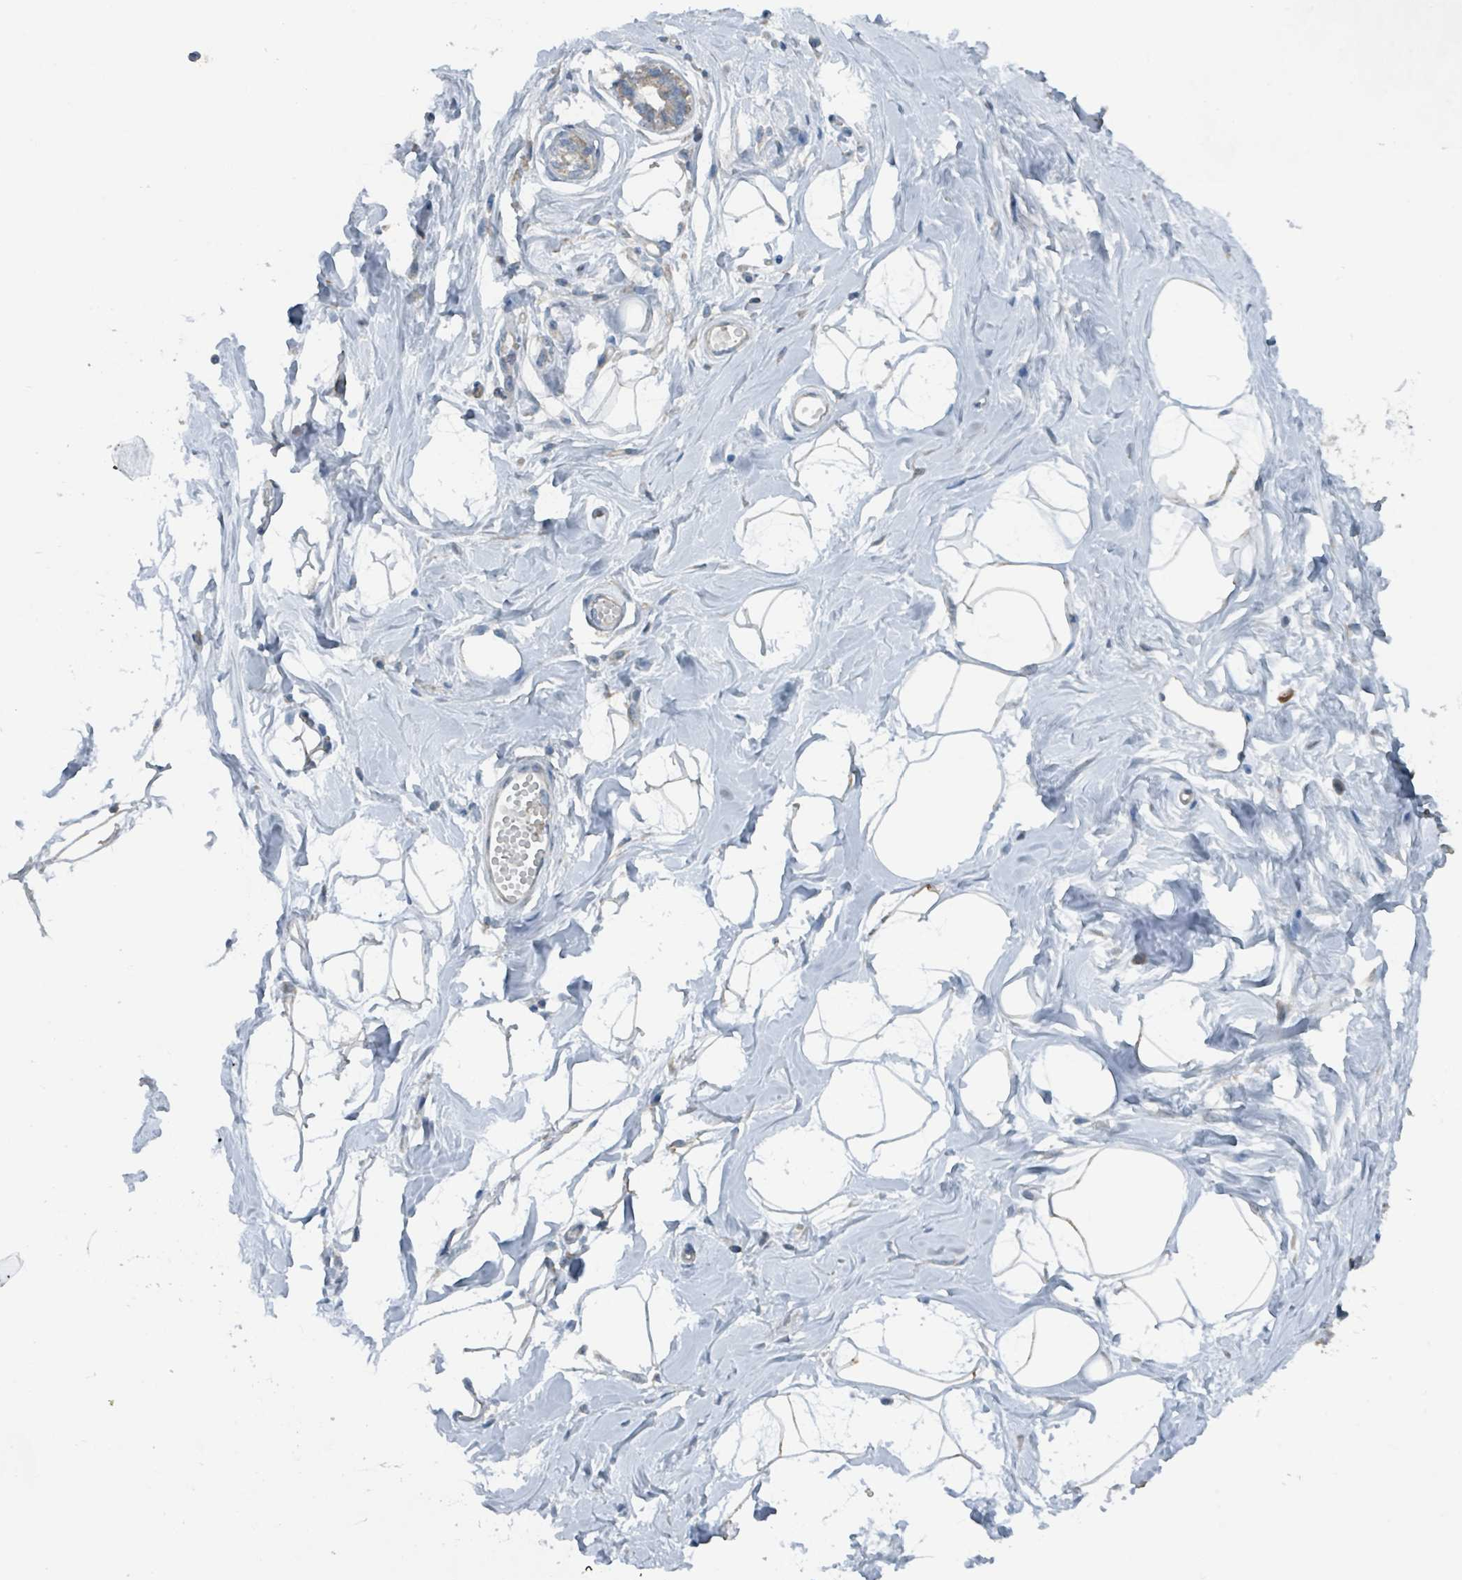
{"staining": {"intensity": "negative", "quantity": "none", "location": "none"}, "tissue": "breast", "cell_type": "Adipocytes", "image_type": "normal", "snomed": [{"axis": "morphology", "description": "Normal tissue, NOS"}, {"axis": "topography", "description": "Breast"}], "caption": "An immunohistochemistry (IHC) histopathology image of normal breast is shown. There is no staining in adipocytes of breast. The staining is performed using DAB (3,3'-diaminobenzidine) brown chromogen with nuclei counter-stained in using hematoxylin.", "gene": "ACBD4", "patient": {"sex": "female", "age": 45}}